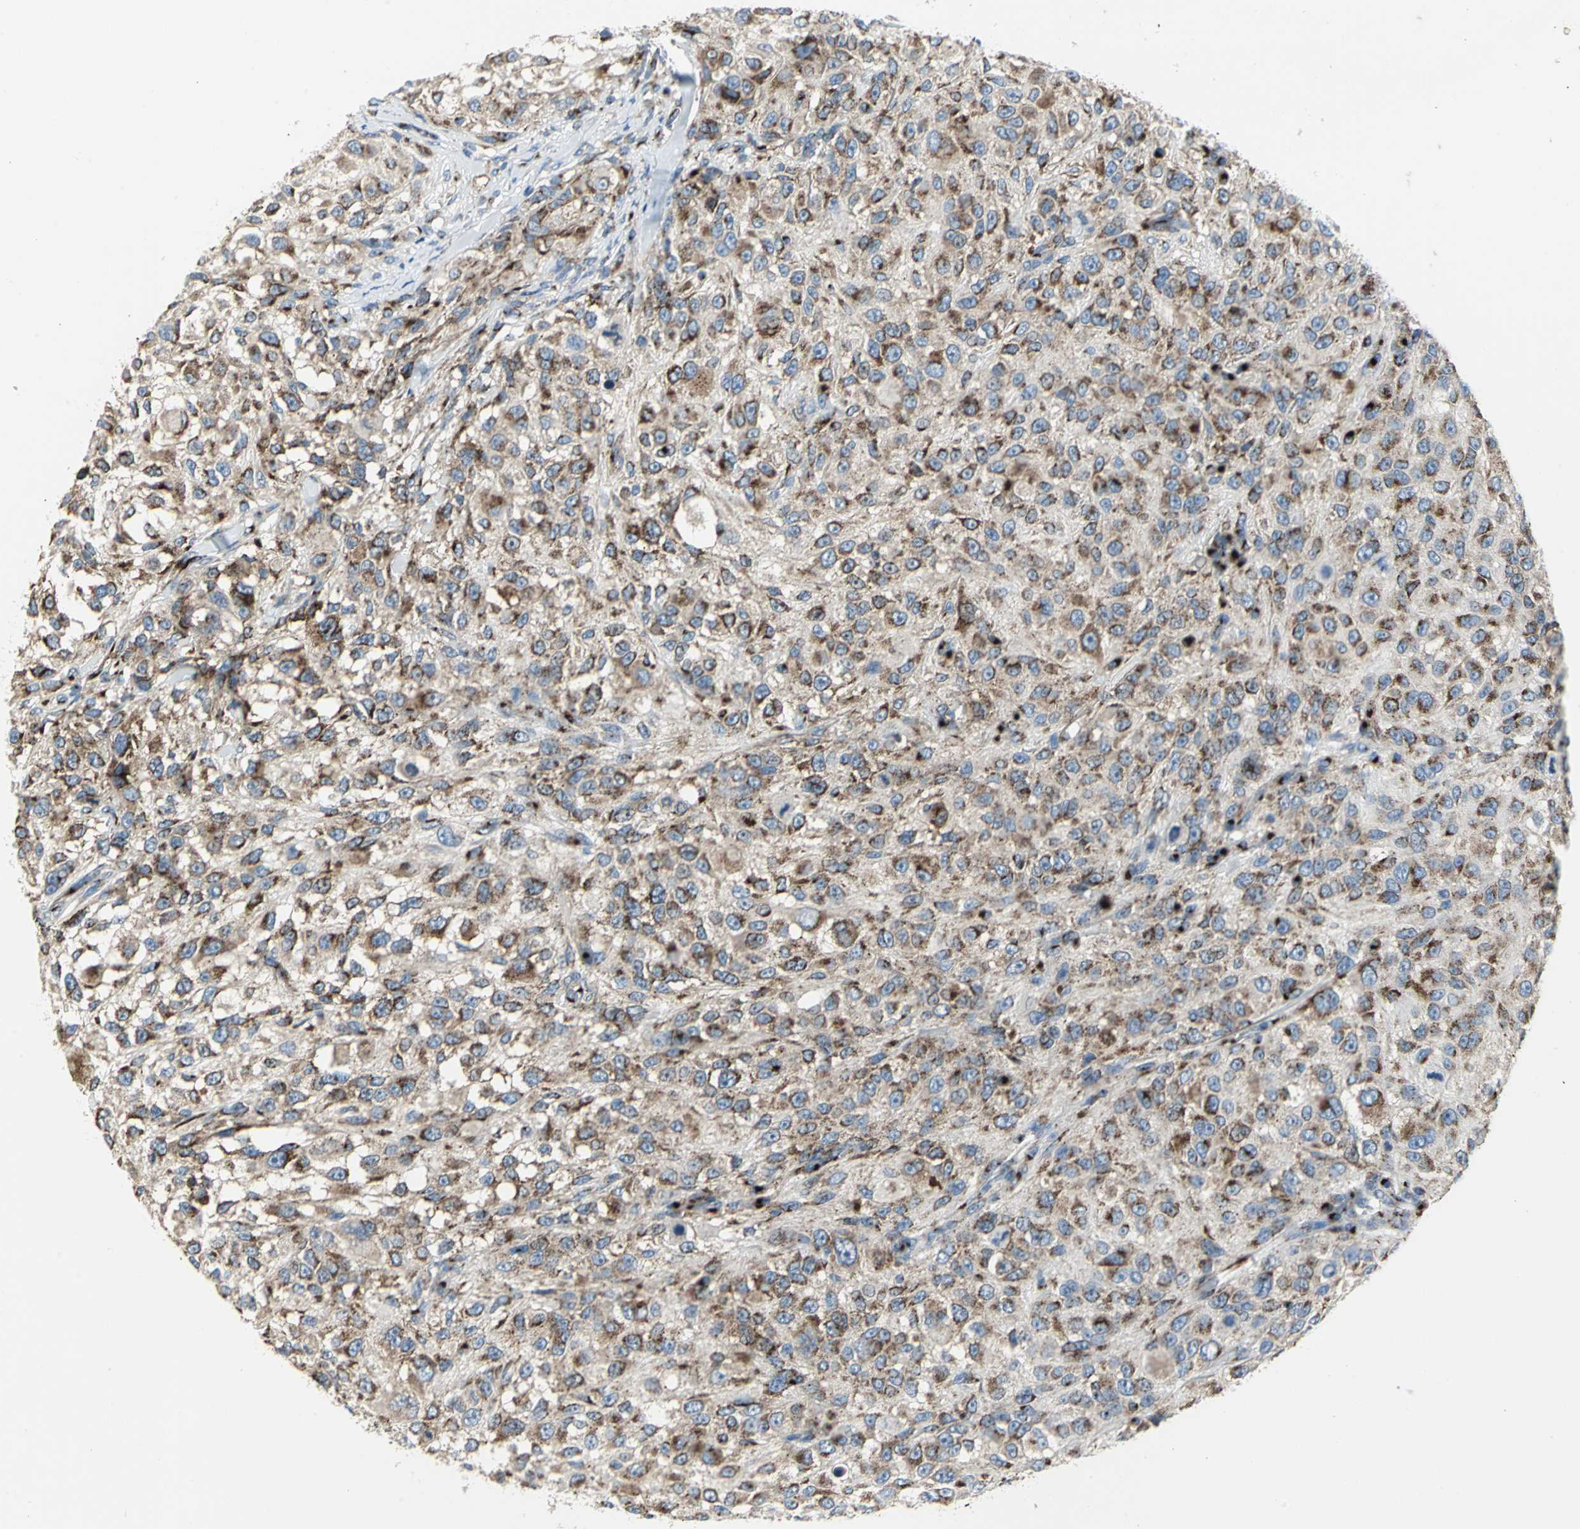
{"staining": {"intensity": "strong", "quantity": ">75%", "location": "cytoplasmic/membranous"}, "tissue": "melanoma", "cell_type": "Tumor cells", "image_type": "cancer", "snomed": [{"axis": "morphology", "description": "Necrosis, NOS"}, {"axis": "morphology", "description": "Malignant melanoma, NOS"}, {"axis": "topography", "description": "Skin"}], "caption": "Protein expression analysis of malignant melanoma demonstrates strong cytoplasmic/membranous positivity in about >75% of tumor cells. (Stains: DAB in brown, nuclei in blue, Microscopy: brightfield microscopy at high magnification).", "gene": "GPR3", "patient": {"sex": "female", "age": 87}}